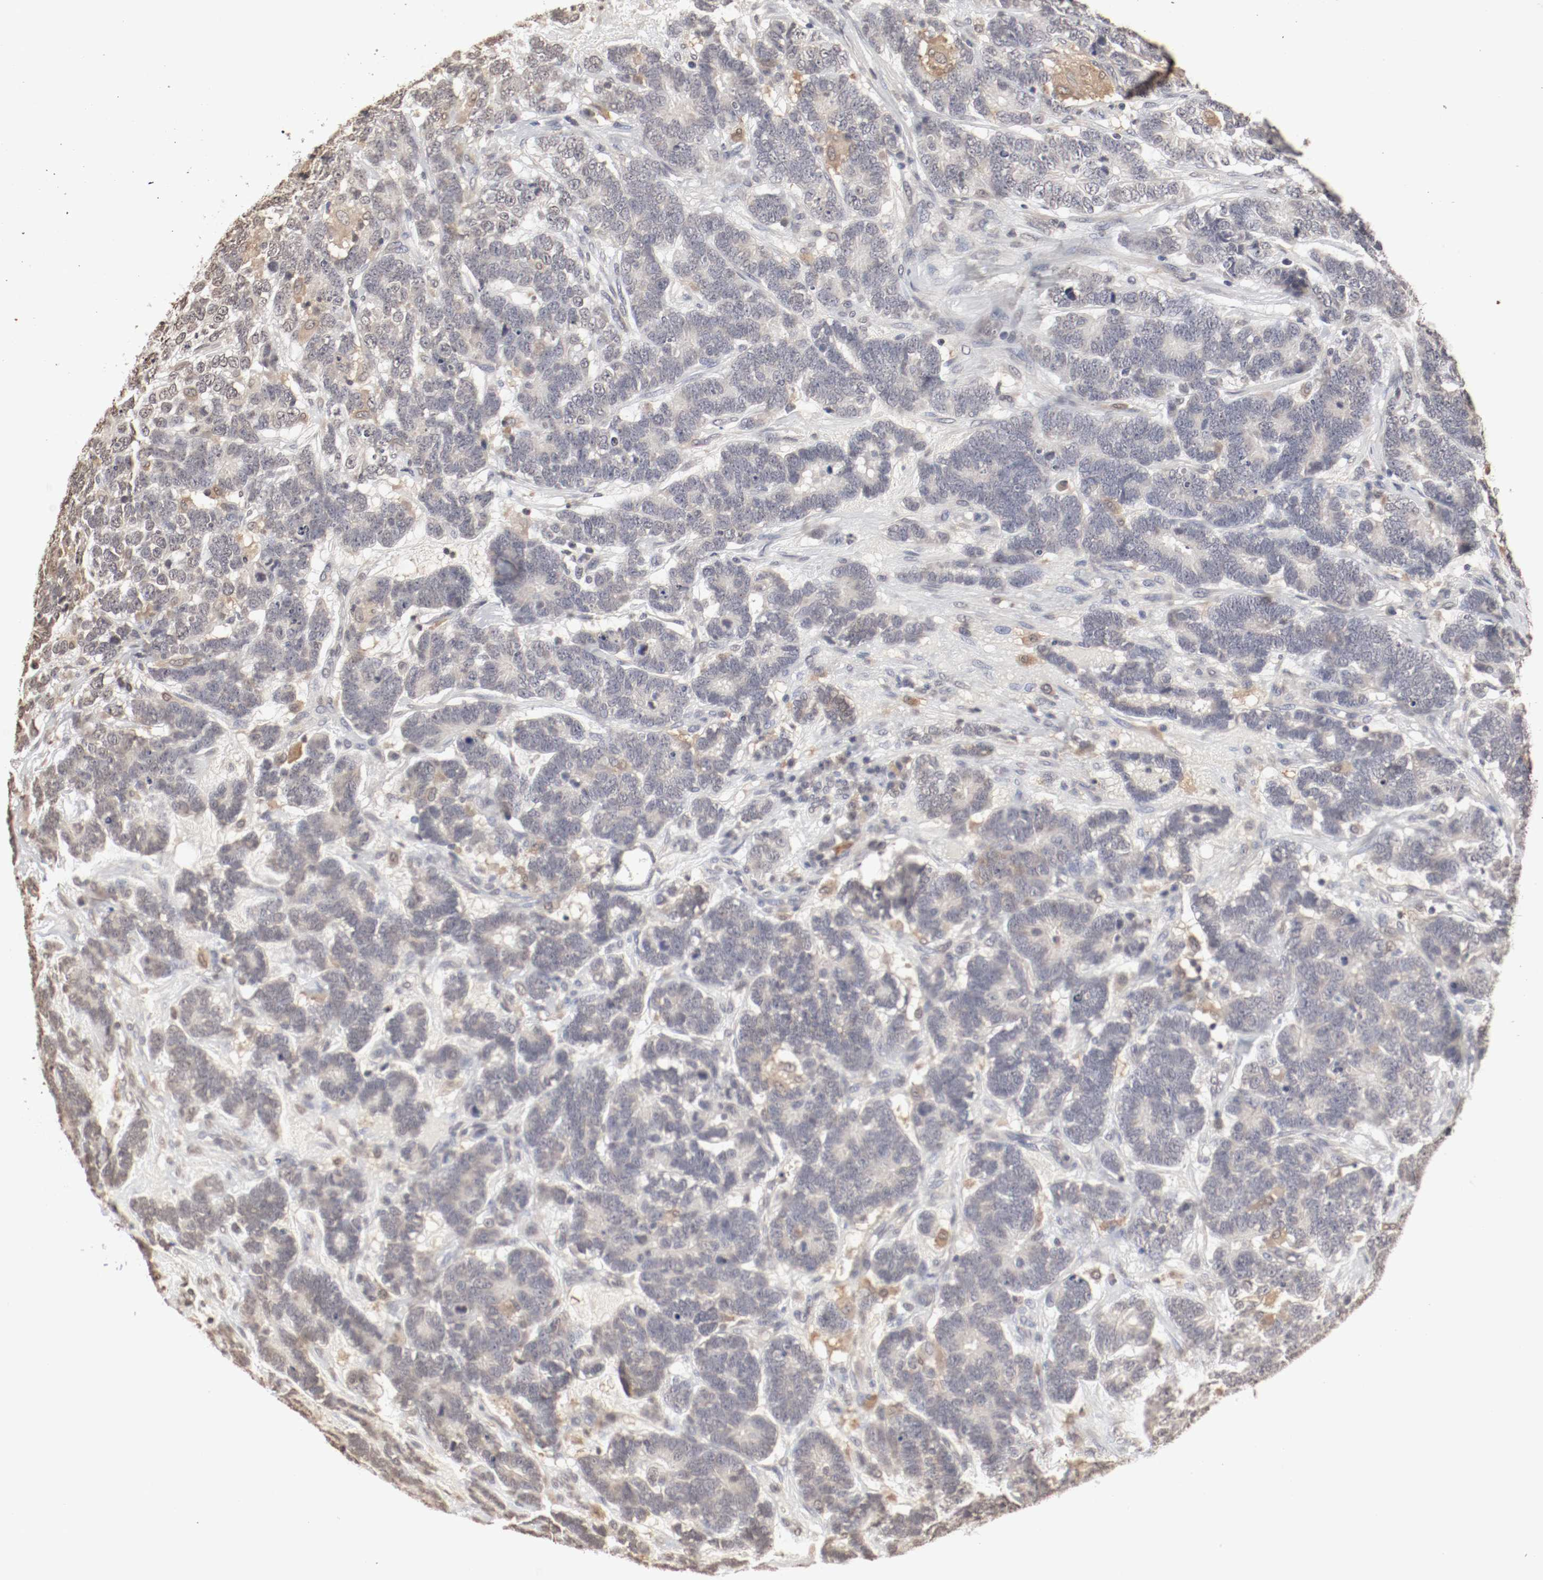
{"staining": {"intensity": "weak", "quantity": "<25%", "location": "cytoplasmic/membranous"}, "tissue": "testis cancer", "cell_type": "Tumor cells", "image_type": "cancer", "snomed": [{"axis": "morphology", "description": "Carcinoma, Embryonal, NOS"}, {"axis": "topography", "description": "Testis"}], "caption": "IHC histopathology image of testis embryonal carcinoma stained for a protein (brown), which shows no staining in tumor cells.", "gene": "WASL", "patient": {"sex": "male", "age": 26}}